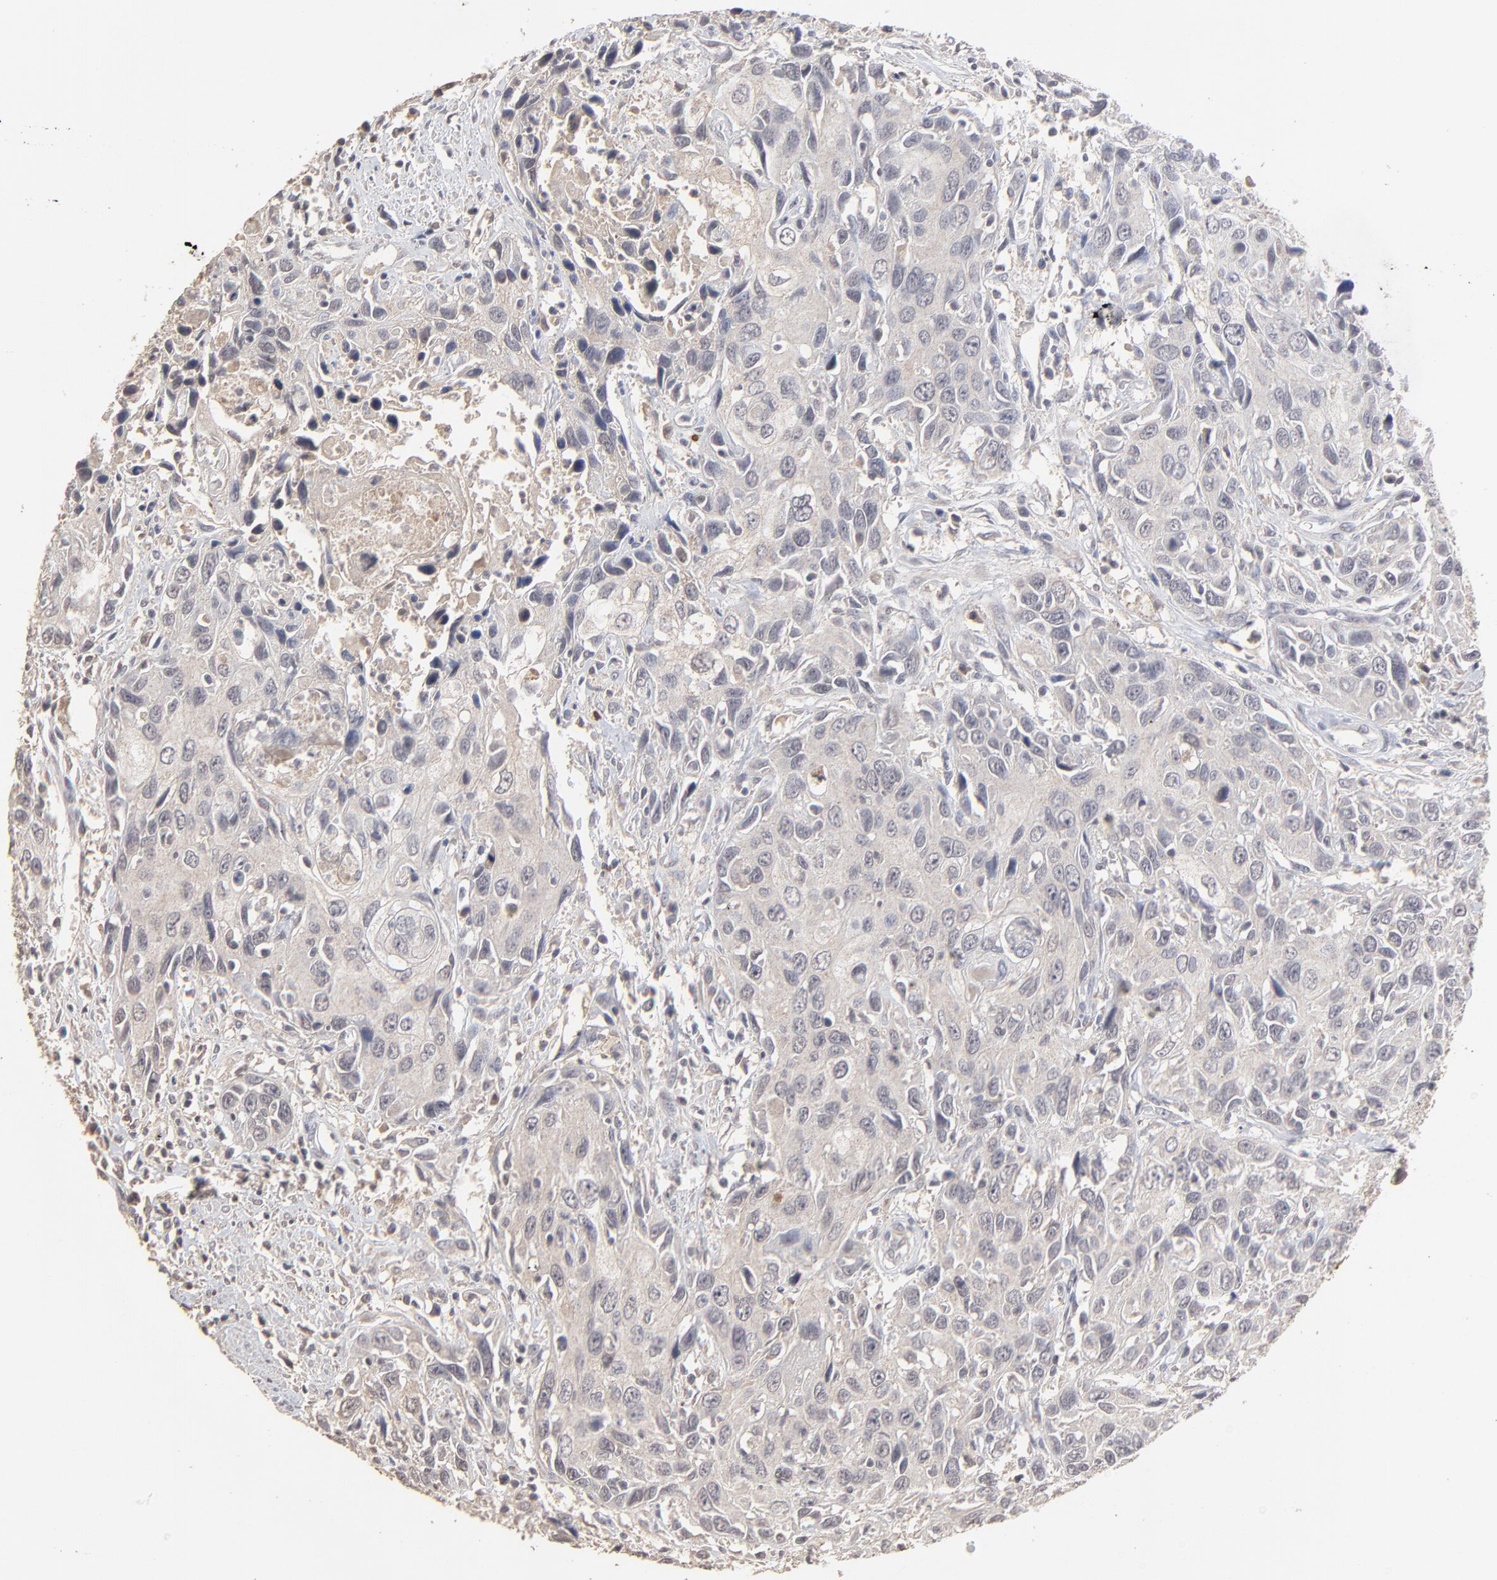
{"staining": {"intensity": "weak", "quantity": "<25%", "location": "cytoplasmic/membranous"}, "tissue": "urothelial cancer", "cell_type": "Tumor cells", "image_type": "cancer", "snomed": [{"axis": "morphology", "description": "Urothelial carcinoma, High grade"}, {"axis": "topography", "description": "Urinary bladder"}], "caption": "Tumor cells are negative for brown protein staining in urothelial carcinoma (high-grade).", "gene": "VPREB3", "patient": {"sex": "male", "age": 71}}